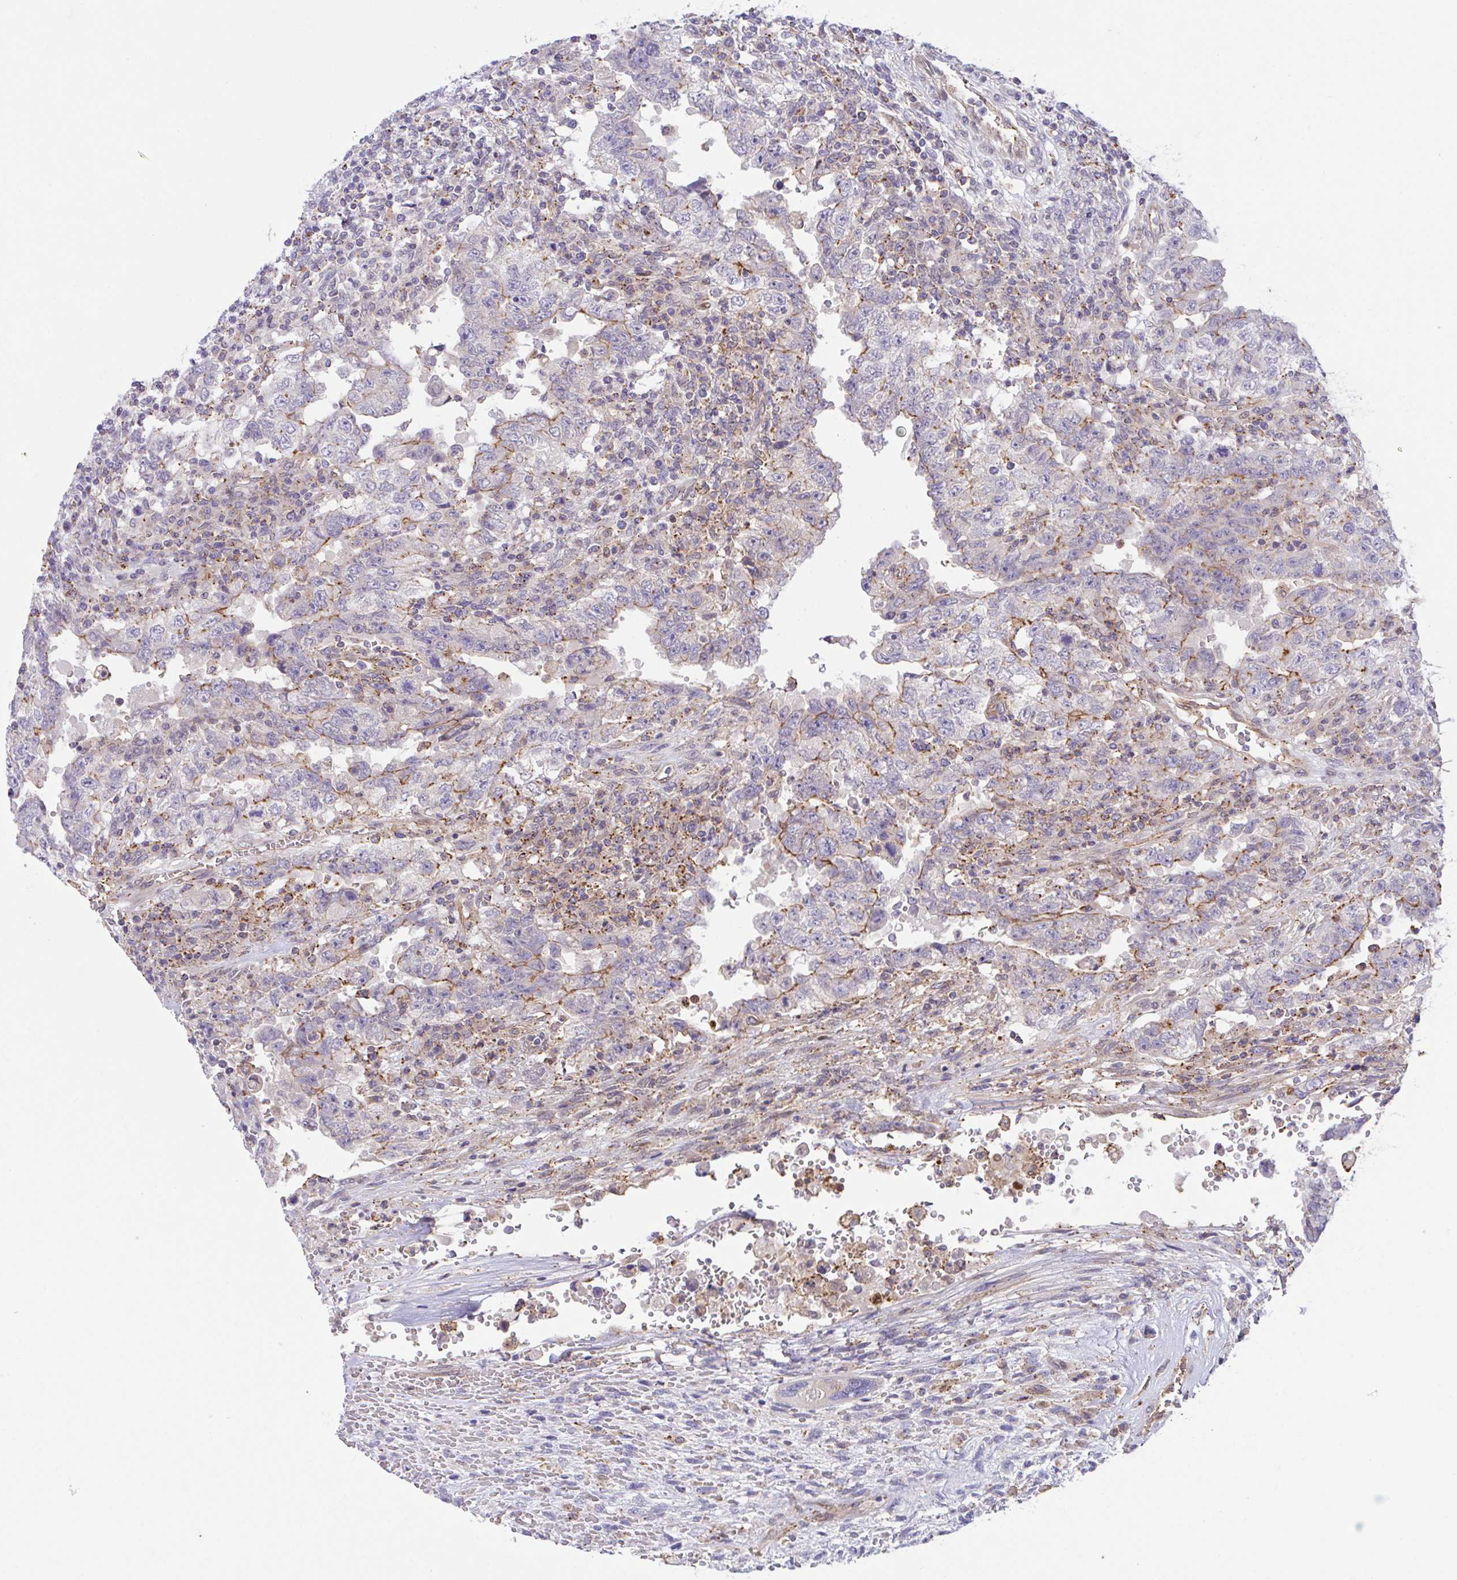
{"staining": {"intensity": "moderate", "quantity": "<25%", "location": "cytoplasmic/membranous"}, "tissue": "testis cancer", "cell_type": "Tumor cells", "image_type": "cancer", "snomed": [{"axis": "morphology", "description": "Carcinoma, Embryonal, NOS"}, {"axis": "topography", "description": "Testis"}], "caption": "Tumor cells exhibit moderate cytoplasmic/membranous positivity in about <25% of cells in testis embryonal carcinoma.", "gene": "ZBED3", "patient": {"sex": "male", "age": 26}}